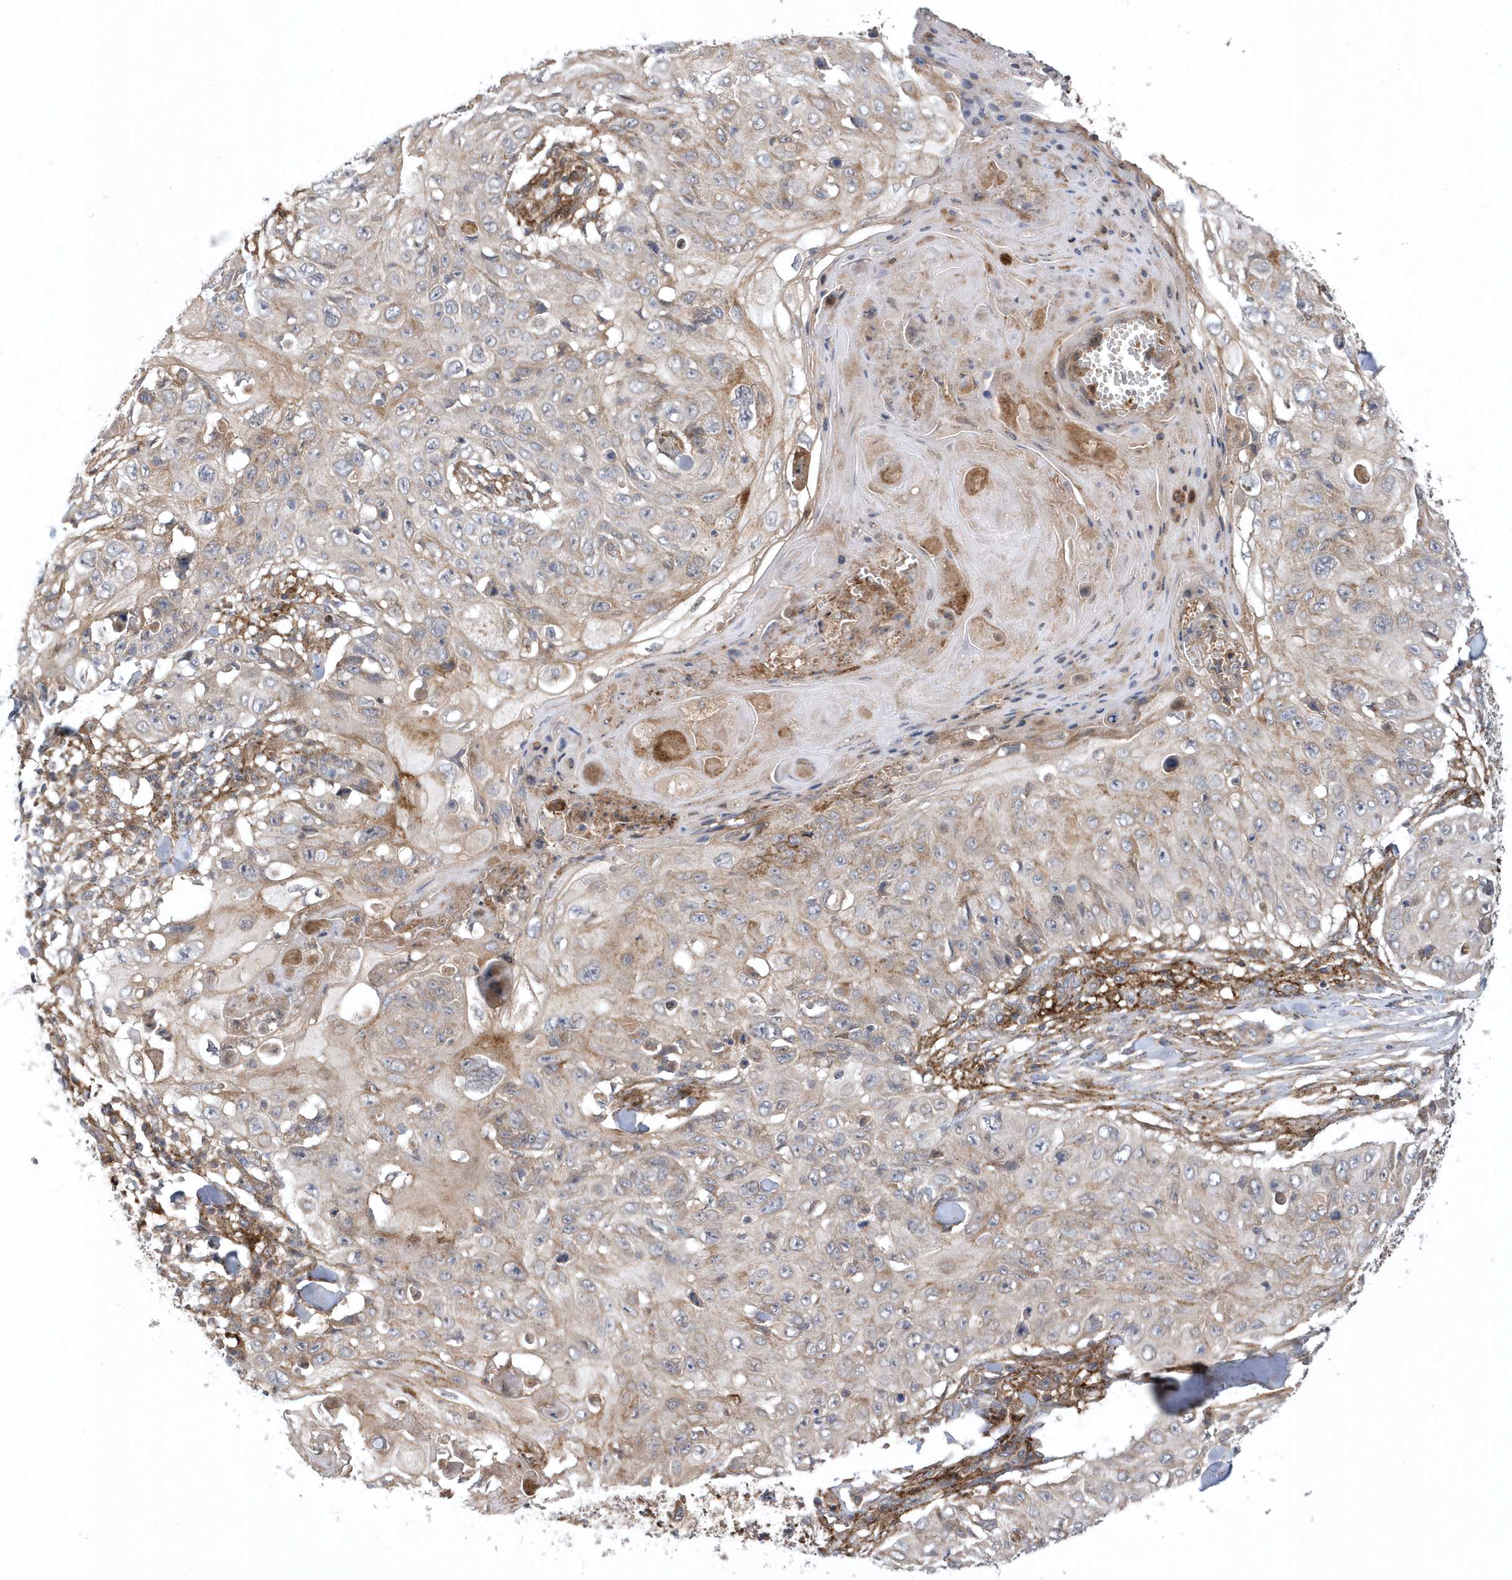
{"staining": {"intensity": "weak", "quantity": "<25%", "location": "cytoplasmic/membranous"}, "tissue": "skin cancer", "cell_type": "Tumor cells", "image_type": "cancer", "snomed": [{"axis": "morphology", "description": "Squamous cell carcinoma, NOS"}, {"axis": "topography", "description": "Skin"}], "caption": "DAB (3,3'-diaminobenzidine) immunohistochemical staining of skin squamous cell carcinoma exhibits no significant staining in tumor cells.", "gene": "HMGCS1", "patient": {"sex": "male", "age": 86}}